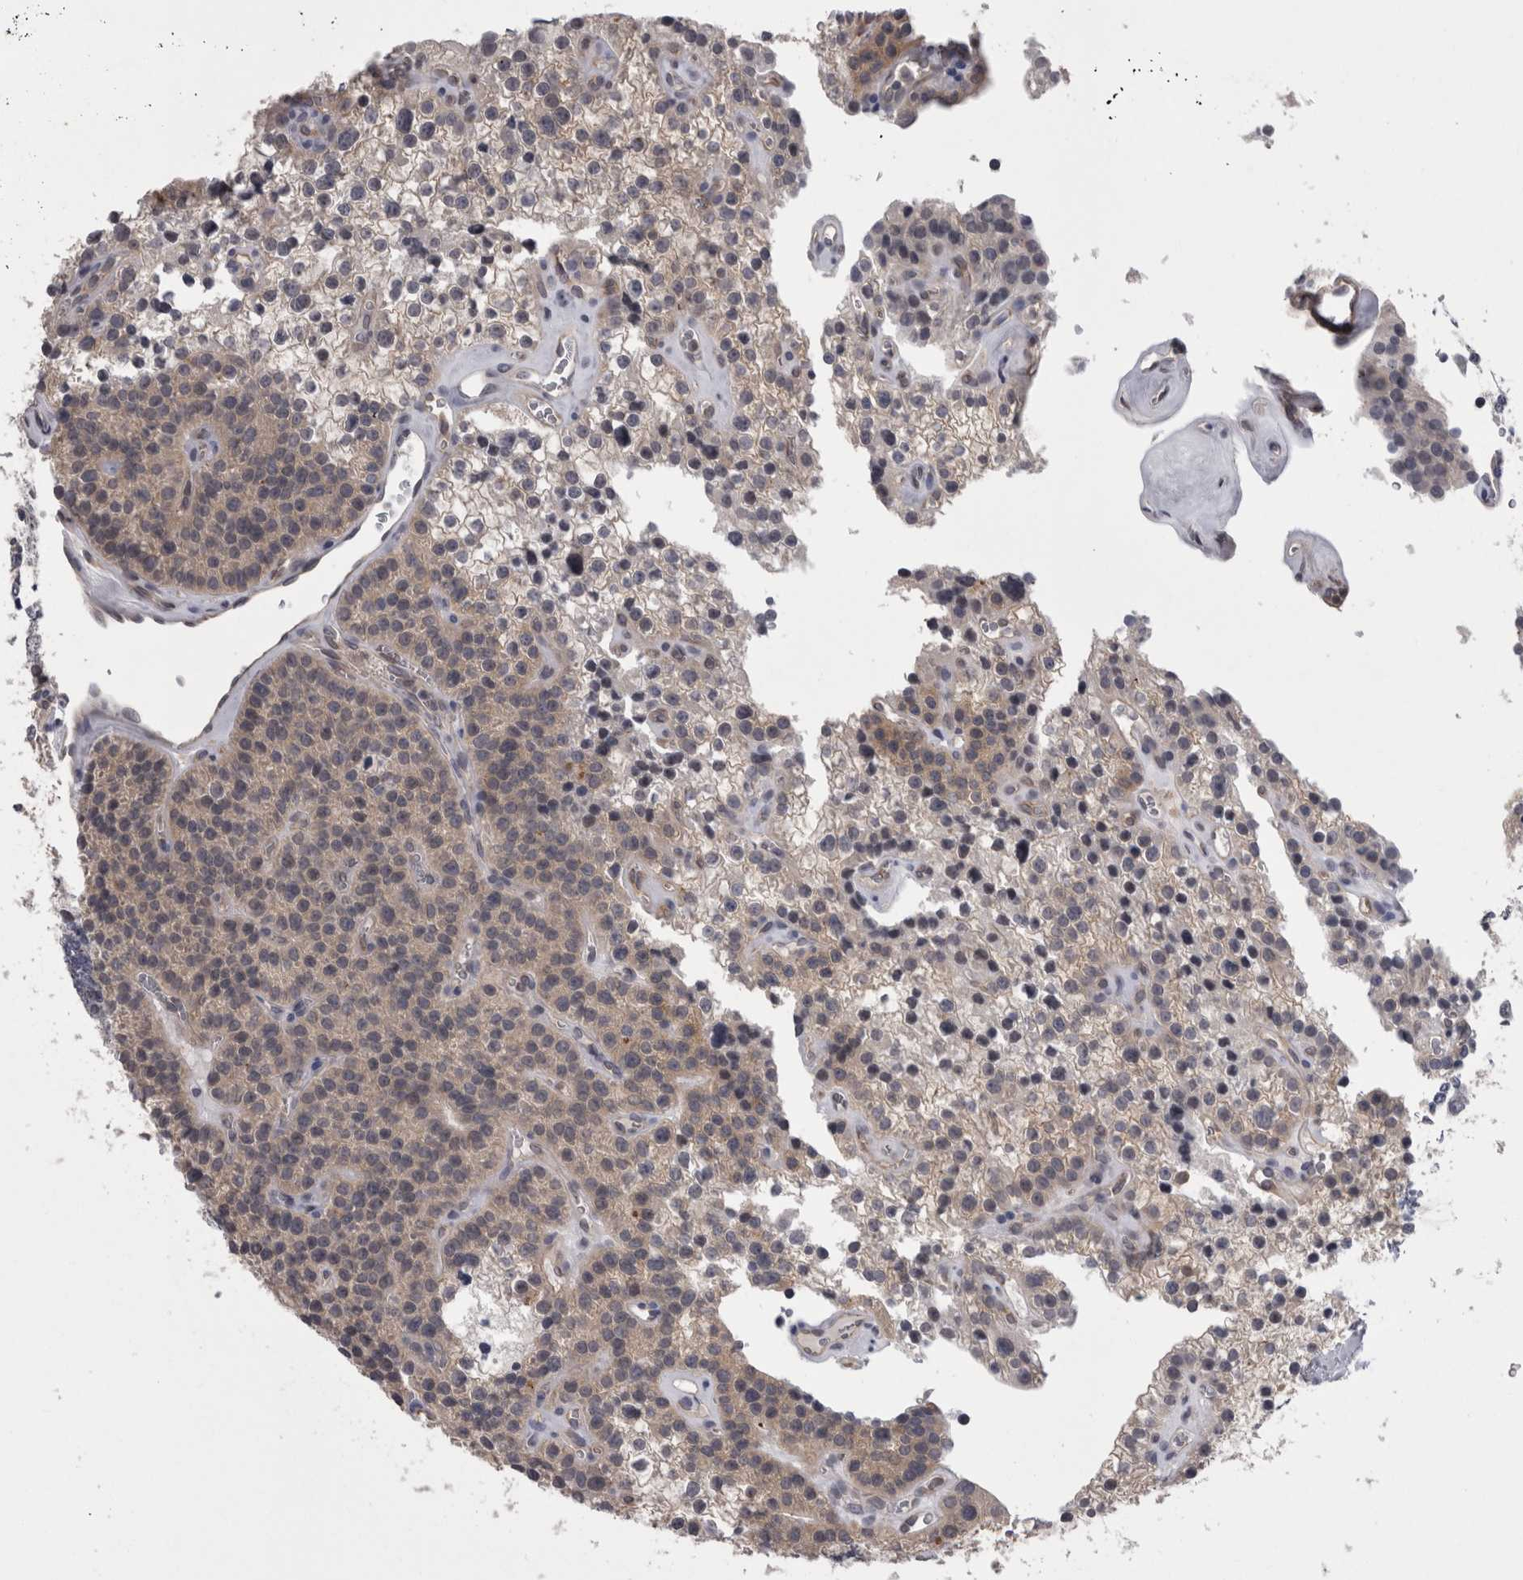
{"staining": {"intensity": "negative", "quantity": "none", "location": "none"}, "tissue": "parathyroid gland", "cell_type": "Glandular cells", "image_type": "normal", "snomed": [{"axis": "morphology", "description": "Normal tissue, NOS"}, {"axis": "topography", "description": "Parathyroid gland"}], "caption": "This is a micrograph of IHC staining of benign parathyroid gland, which shows no positivity in glandular cells.", "gene": "LYZL6", "patient": {"sex": "female", "age": 64}}